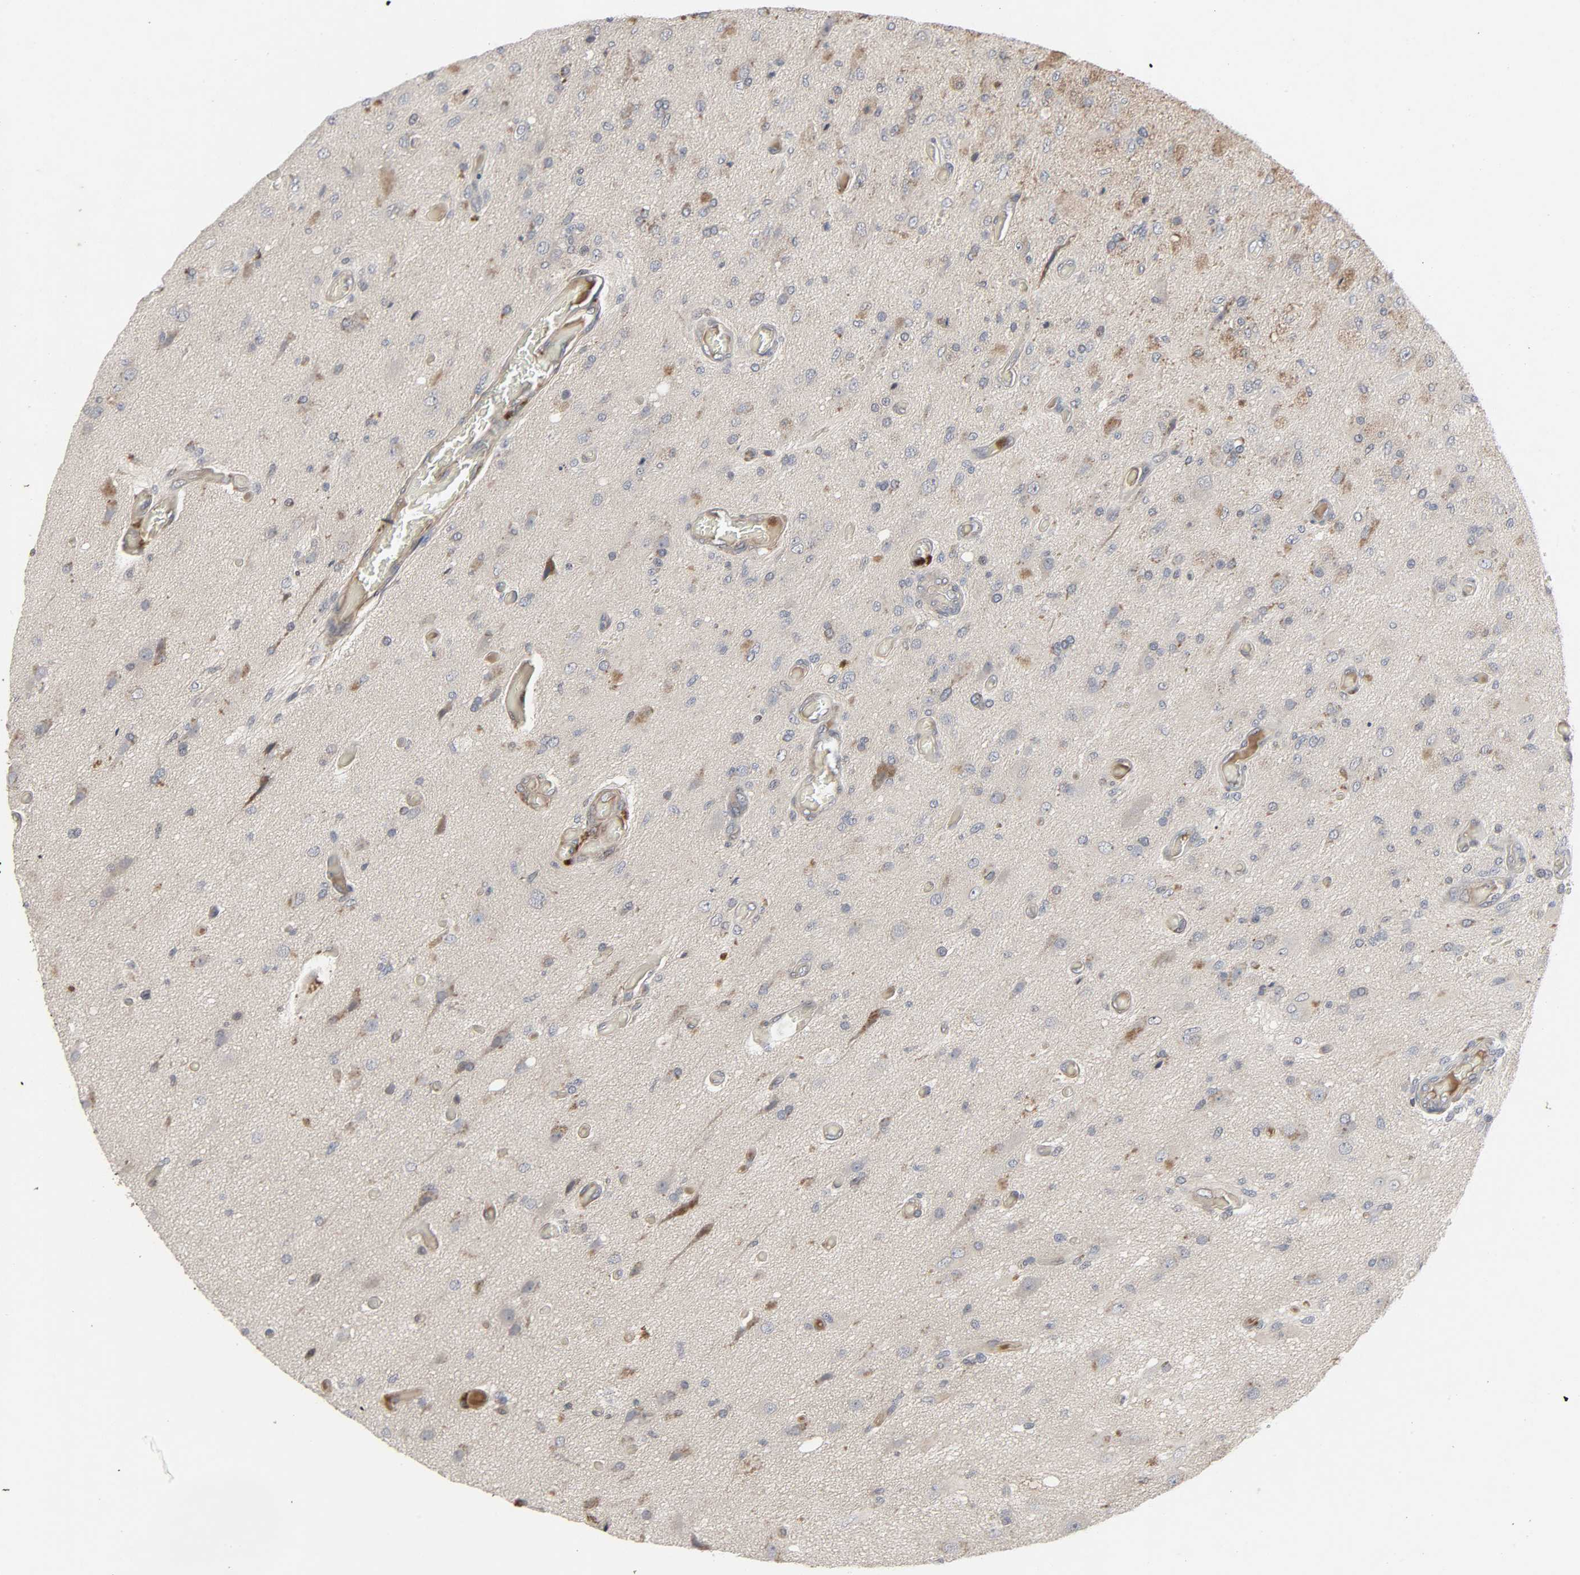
{"staining": {"intensity": "moderate", "quantity": "25%-75%", "location": "cytoplasmic/membranous"}, "tissue": "glioma", "cell_type": "Tumor cells", "image_type": "cancer", "snomed": [{"axis": "morphology", "description": "Normal tissue, NOS"}, {"axis": "morphology", "description": "Glioma, malignant, High grade"}, {"axis": "topography", "description": "Cerebral cortex"}], "caption": "Human glioma stained with a brown dye reveals moderate cytoplasmic/membranous positive positivity in about 25%-75% of tumor cells.", "gene": "ADCY4", "patient": {"sex": "male", "age": 77}}